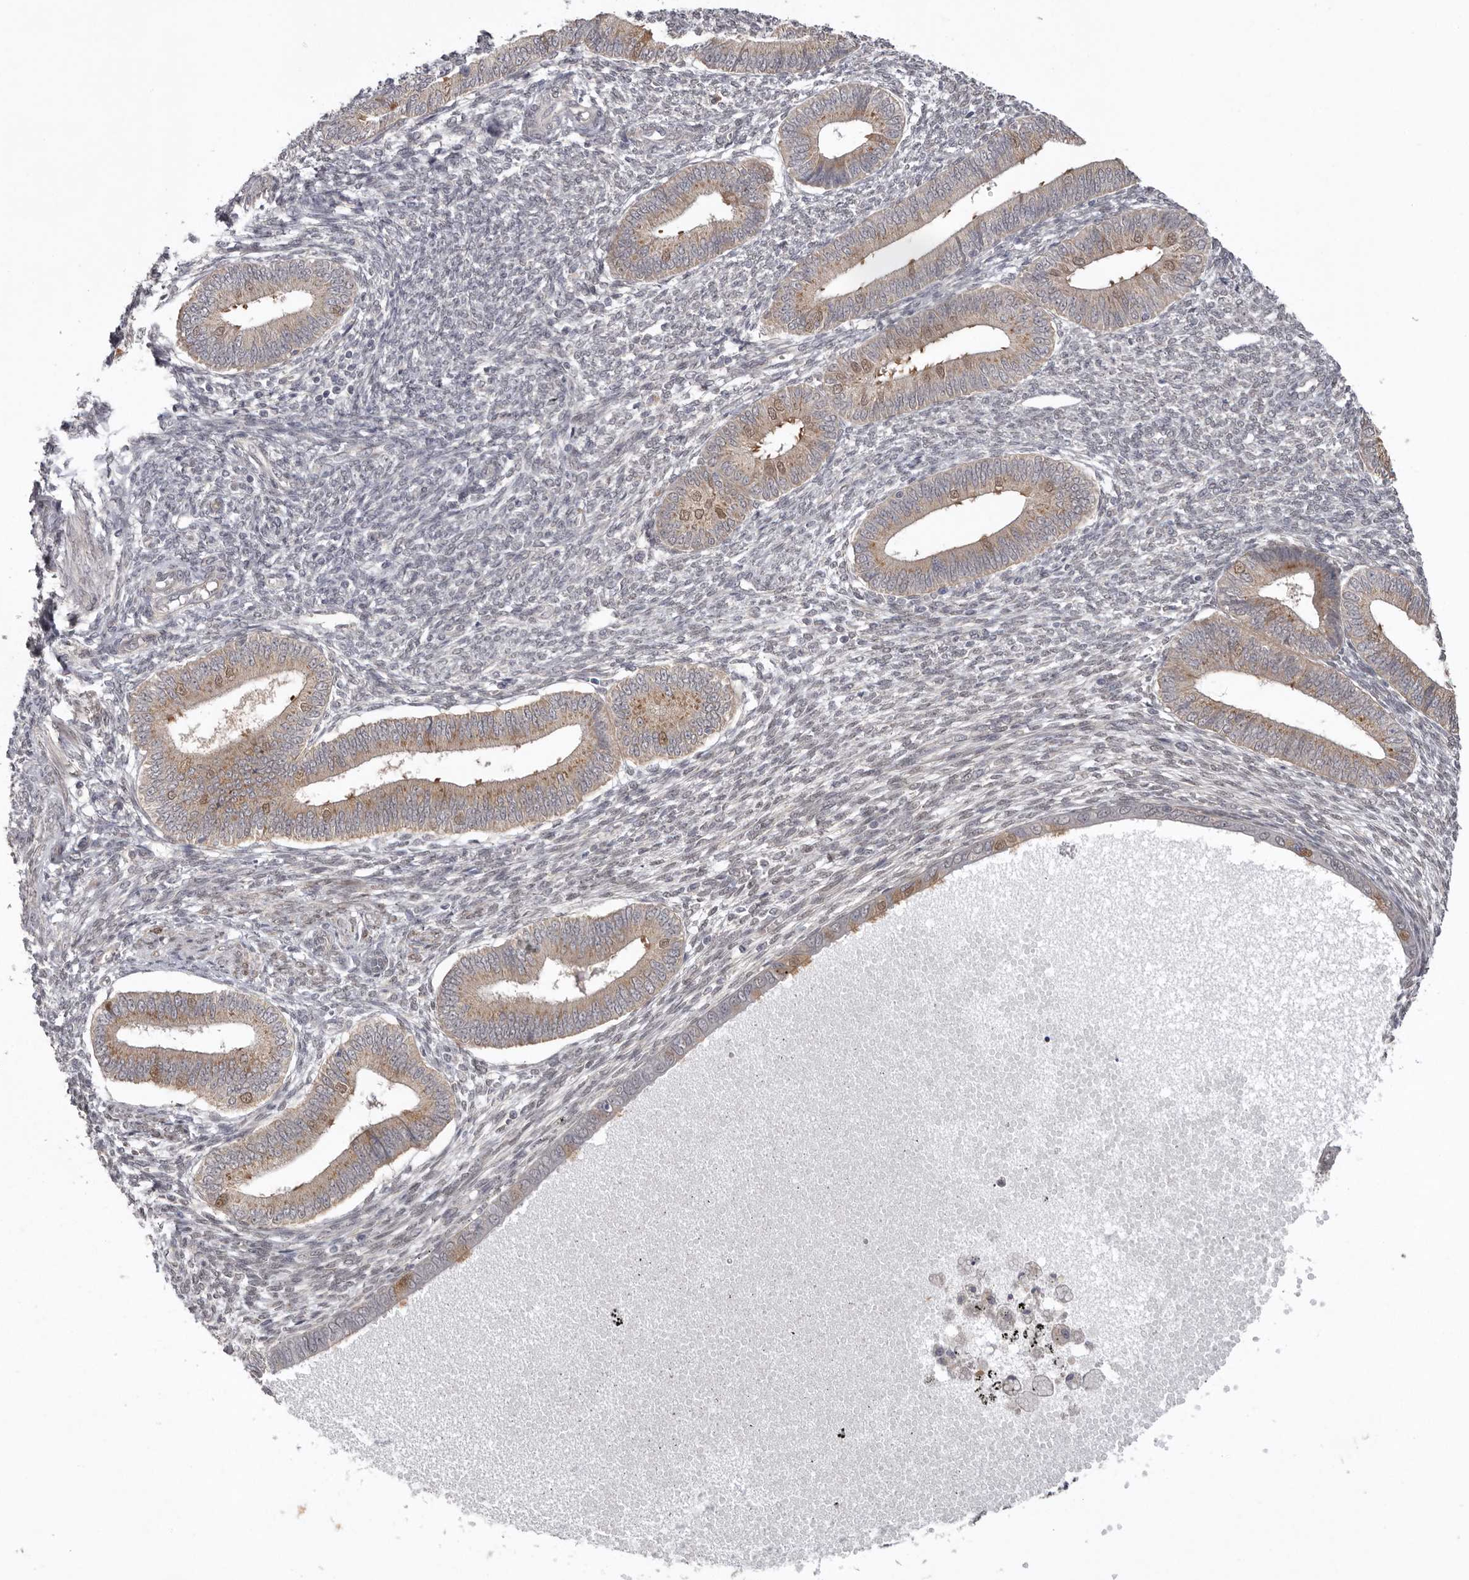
{"staining": {"intensity": "weak", "quantity": "25%-75%", "location": "nuclear"}, "tissue": "endometrium", "cell_type": "Cells in endometrial stroma", "image_type": "normal", "snomed": [{"axis": "morphology", "description": "Normal tissue, NOS"}, {"axis": "topography", "description": "Endometrium"}], "caption": "High-magnification brightfield microscopy of unremarkable endometrium stained with DAB (brown) and counterstained with hematoxylin (blue). cells in endometrial stroma exhibit weak nuclear staining is seen in approximately25%-75% of cells. The staining is performed using DAB brown chromogen to label protein expression. The nuclei are counter-stained blue using hematoxylin.", "gene": "NSUN4", "patient": {"sex": "female", "age": 46}}